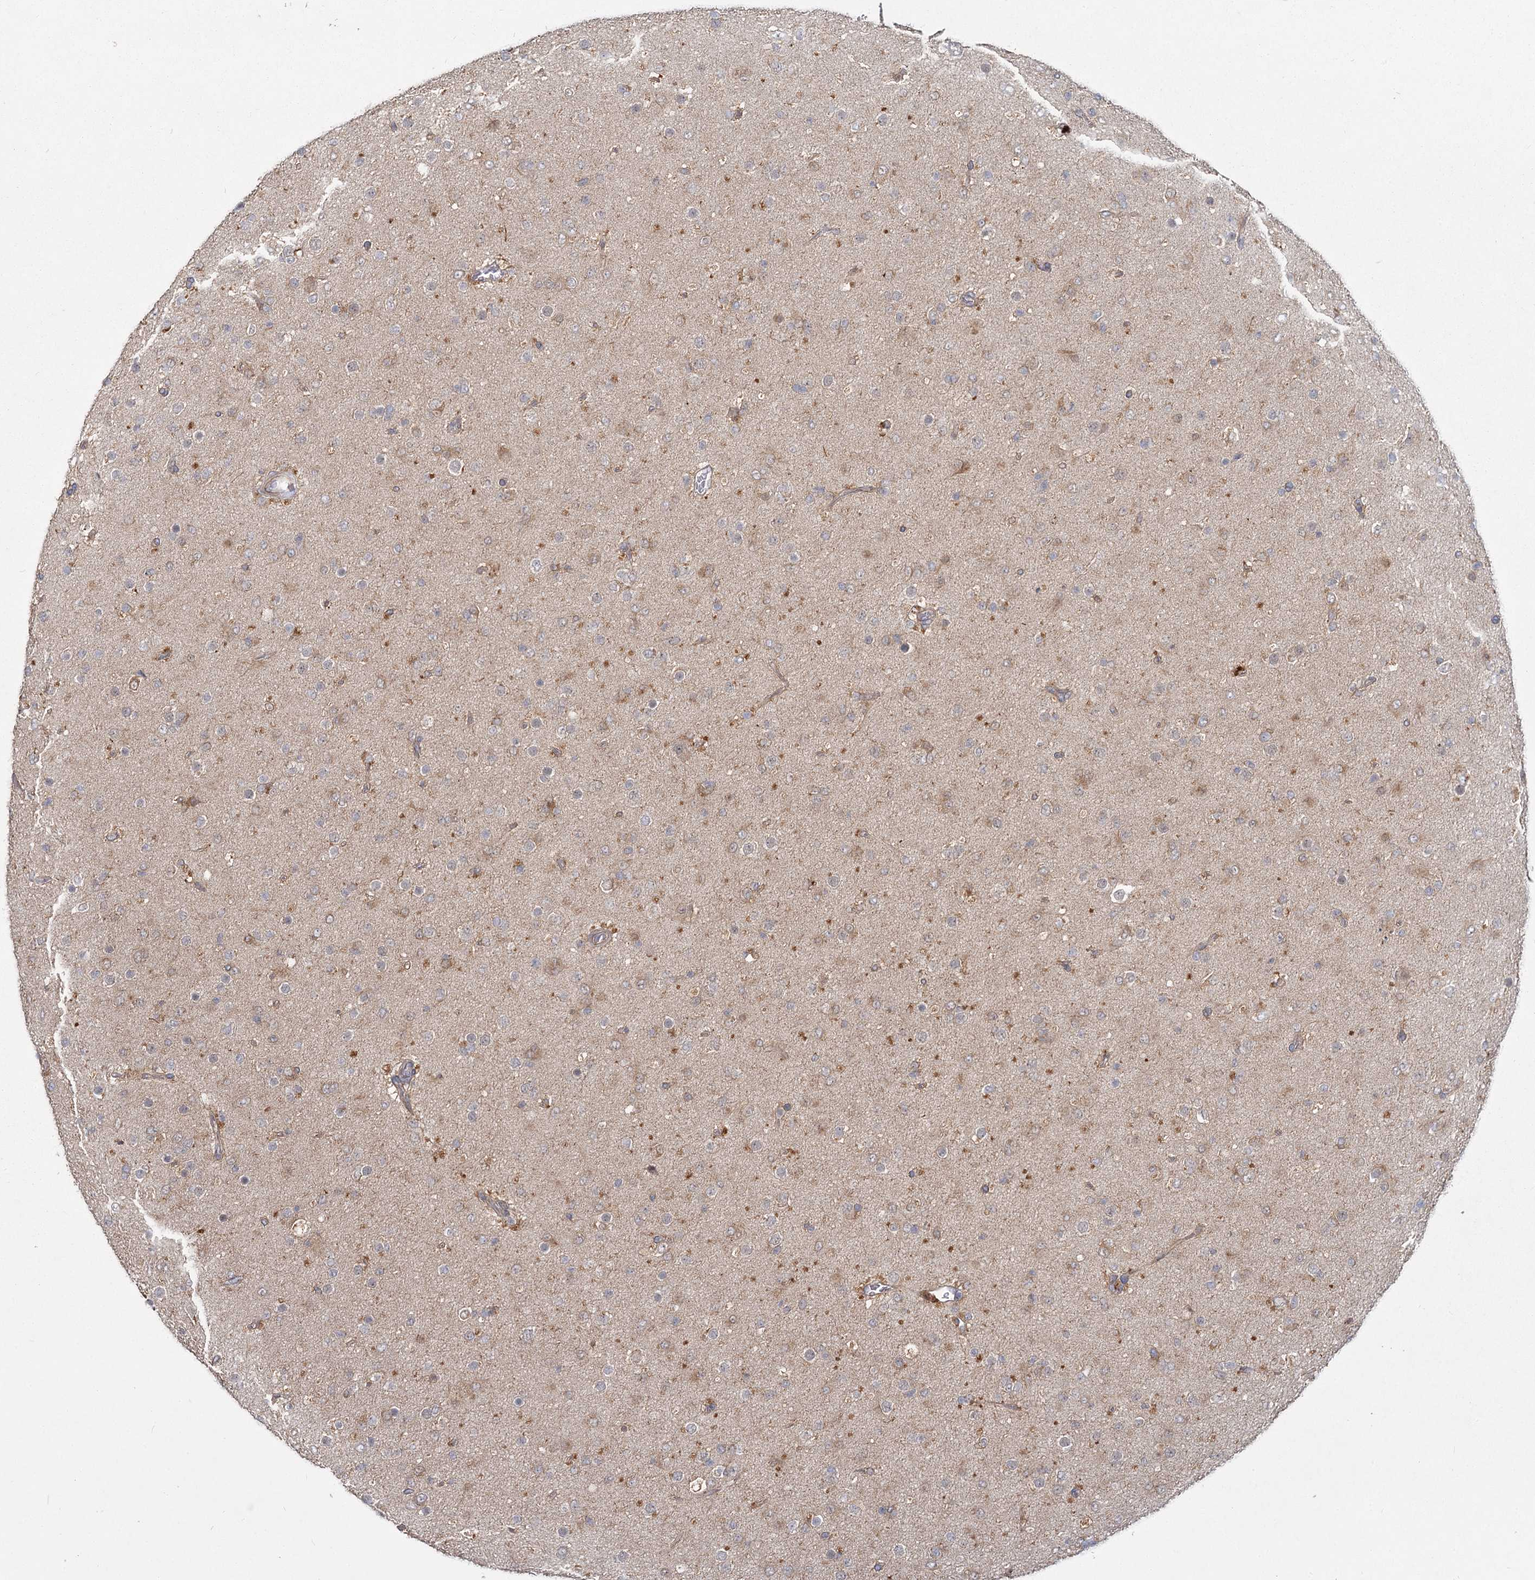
{"staining": {"intensity": "weak", "quantity": "<25%", "location": "cytoplasmic/membranous"}, "tissue": "glioma", "cell_type": "Tumor cells", "image_type": "cancer", "snomed": [{"axis": "morphology", "description": "Glioma, malignant, Low grade"}, {"axis": "topography", "description": "Brain"}], "caption": "Tumor cells are negative for brown protein staining in glioma.", "gene": "TBC1D9B", "patient": {"sex": "male", "age": 65}}